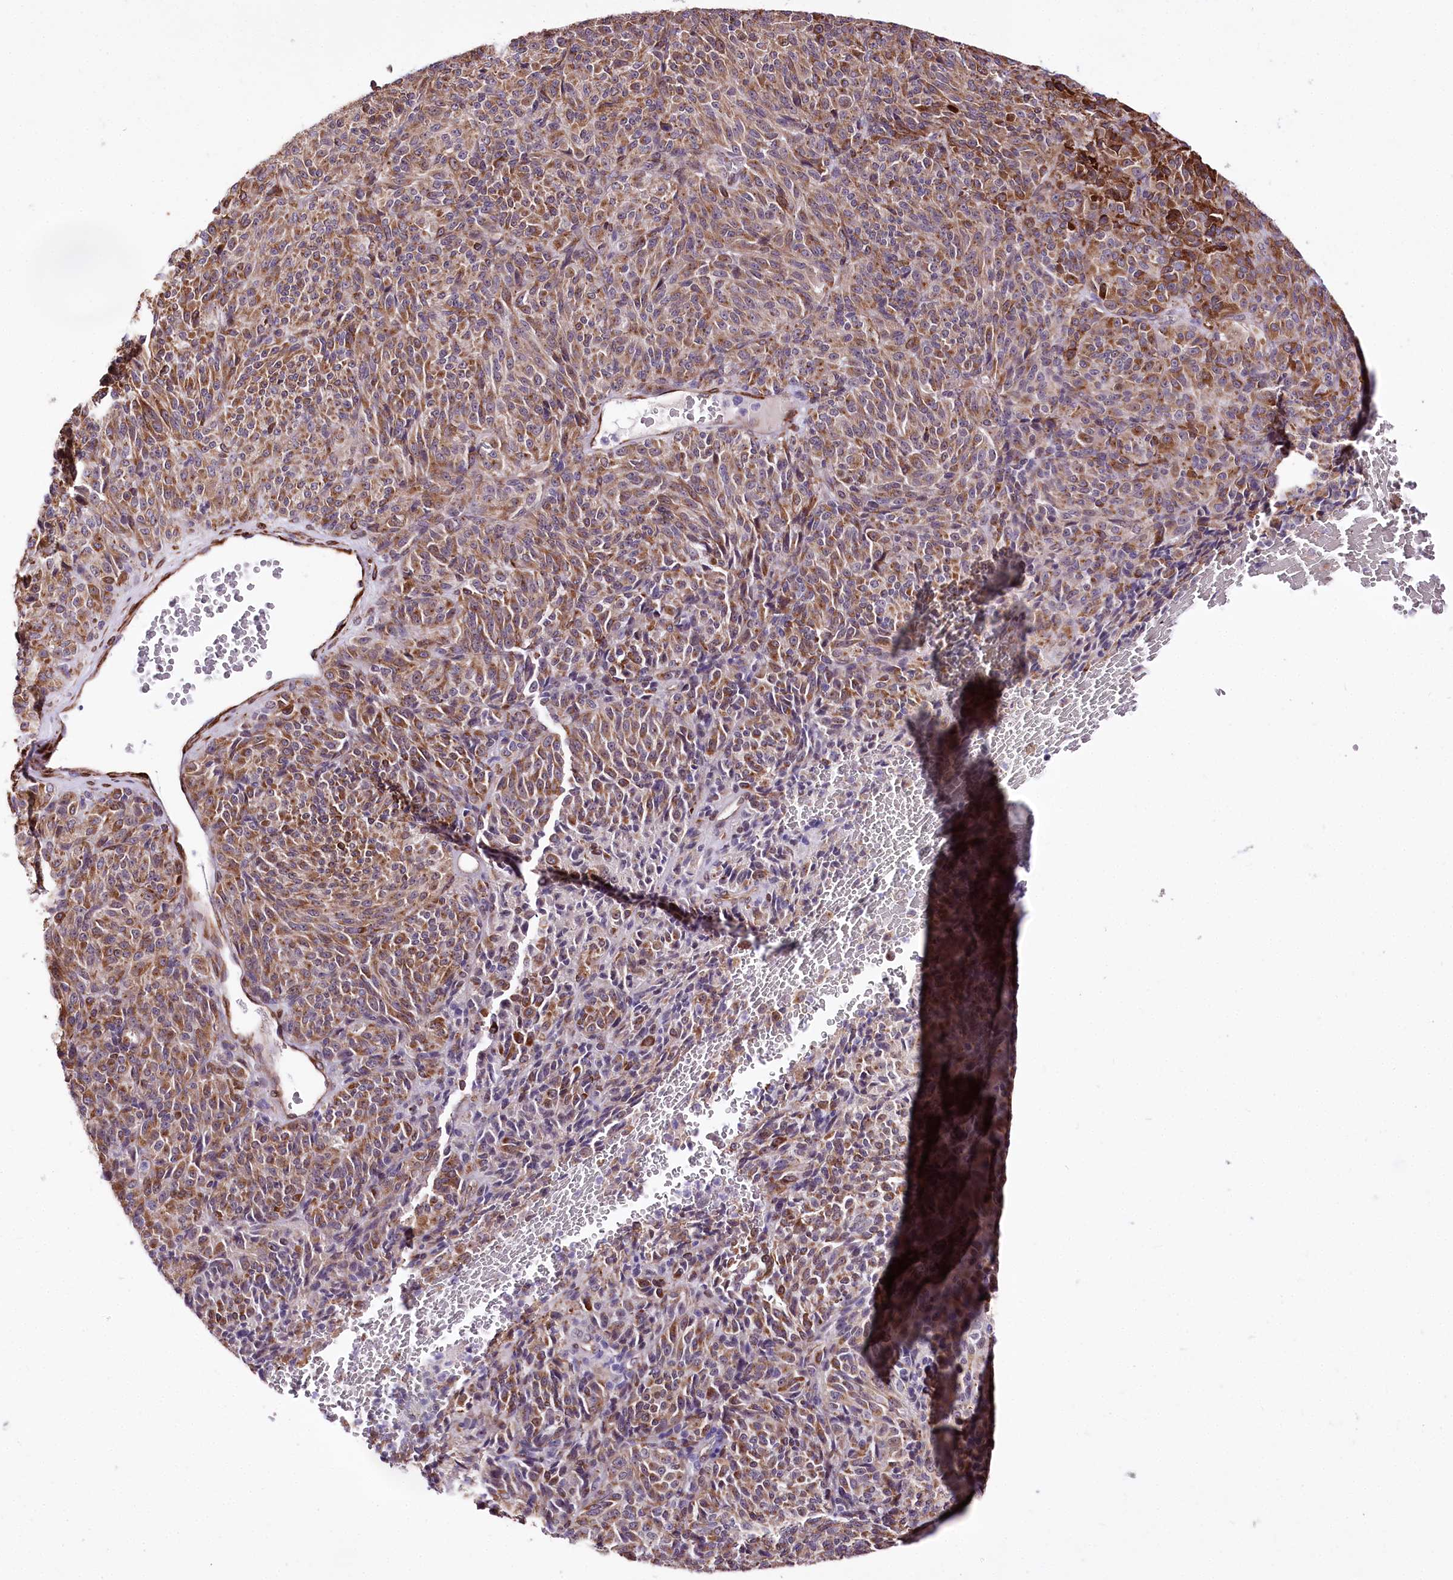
{"staining": {"intensity": "moderate", "quantity": ">75%", "location": "cytoplasmic/membranous"}, "tissue": "melanoma", "cell_type": "Tumor cells", "image_type": "cancer", "snomed": [{"axis": "morphology", "description": "Malignant melanoma, Metastatic site"}, {"axis": "topography", "description": "Brain"}], "caption": "Immunohistochemistry micrograph of human malignant melanoma (metastatic site) stained for a protein (brown), which exhibits medium levels of moderate cytoplasmic/membranous positivity in approximately >75% of tumor cells.", "gene": "WWC1", "patient": {"sex": "female", "age": 56}}